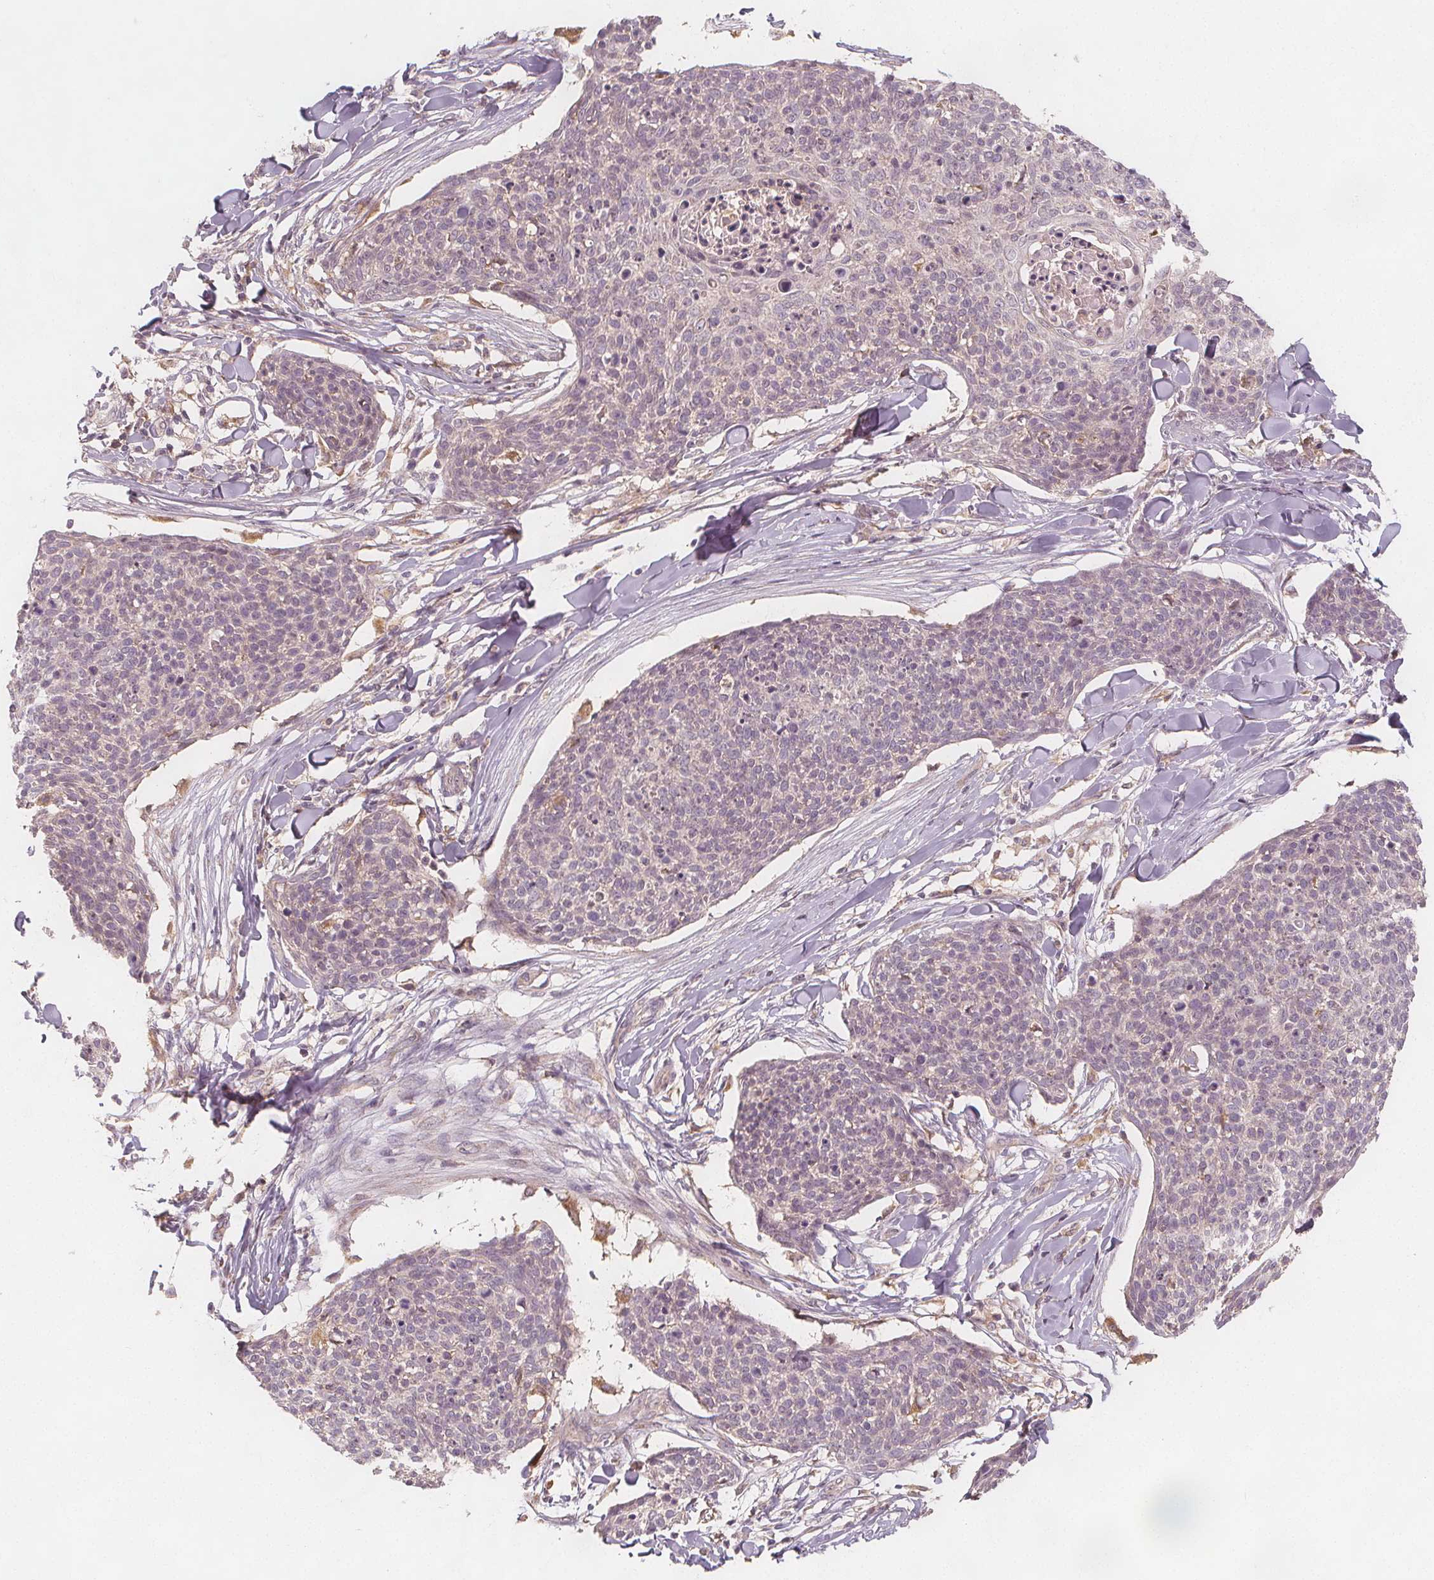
{"staining": {"intensity": "negative", "quantity": "none", "location": "none"}, "tissue": "skin cancer", "cell_type": "Tumor cells", "image_type": "cancer", "snomed": [{"axis": "morphology", "description": "Squamous cell carcinoma, NOS"}, {"axis": "topography", "description": "Skin"}, {"axis": "topography", "description": "Vulva"}], "caption": "Micrograph shows no protein expression in tumor cells of skin cancer tissue.", "gene": "NCSTN", "patient": {"sex": "female", "age": 75}}